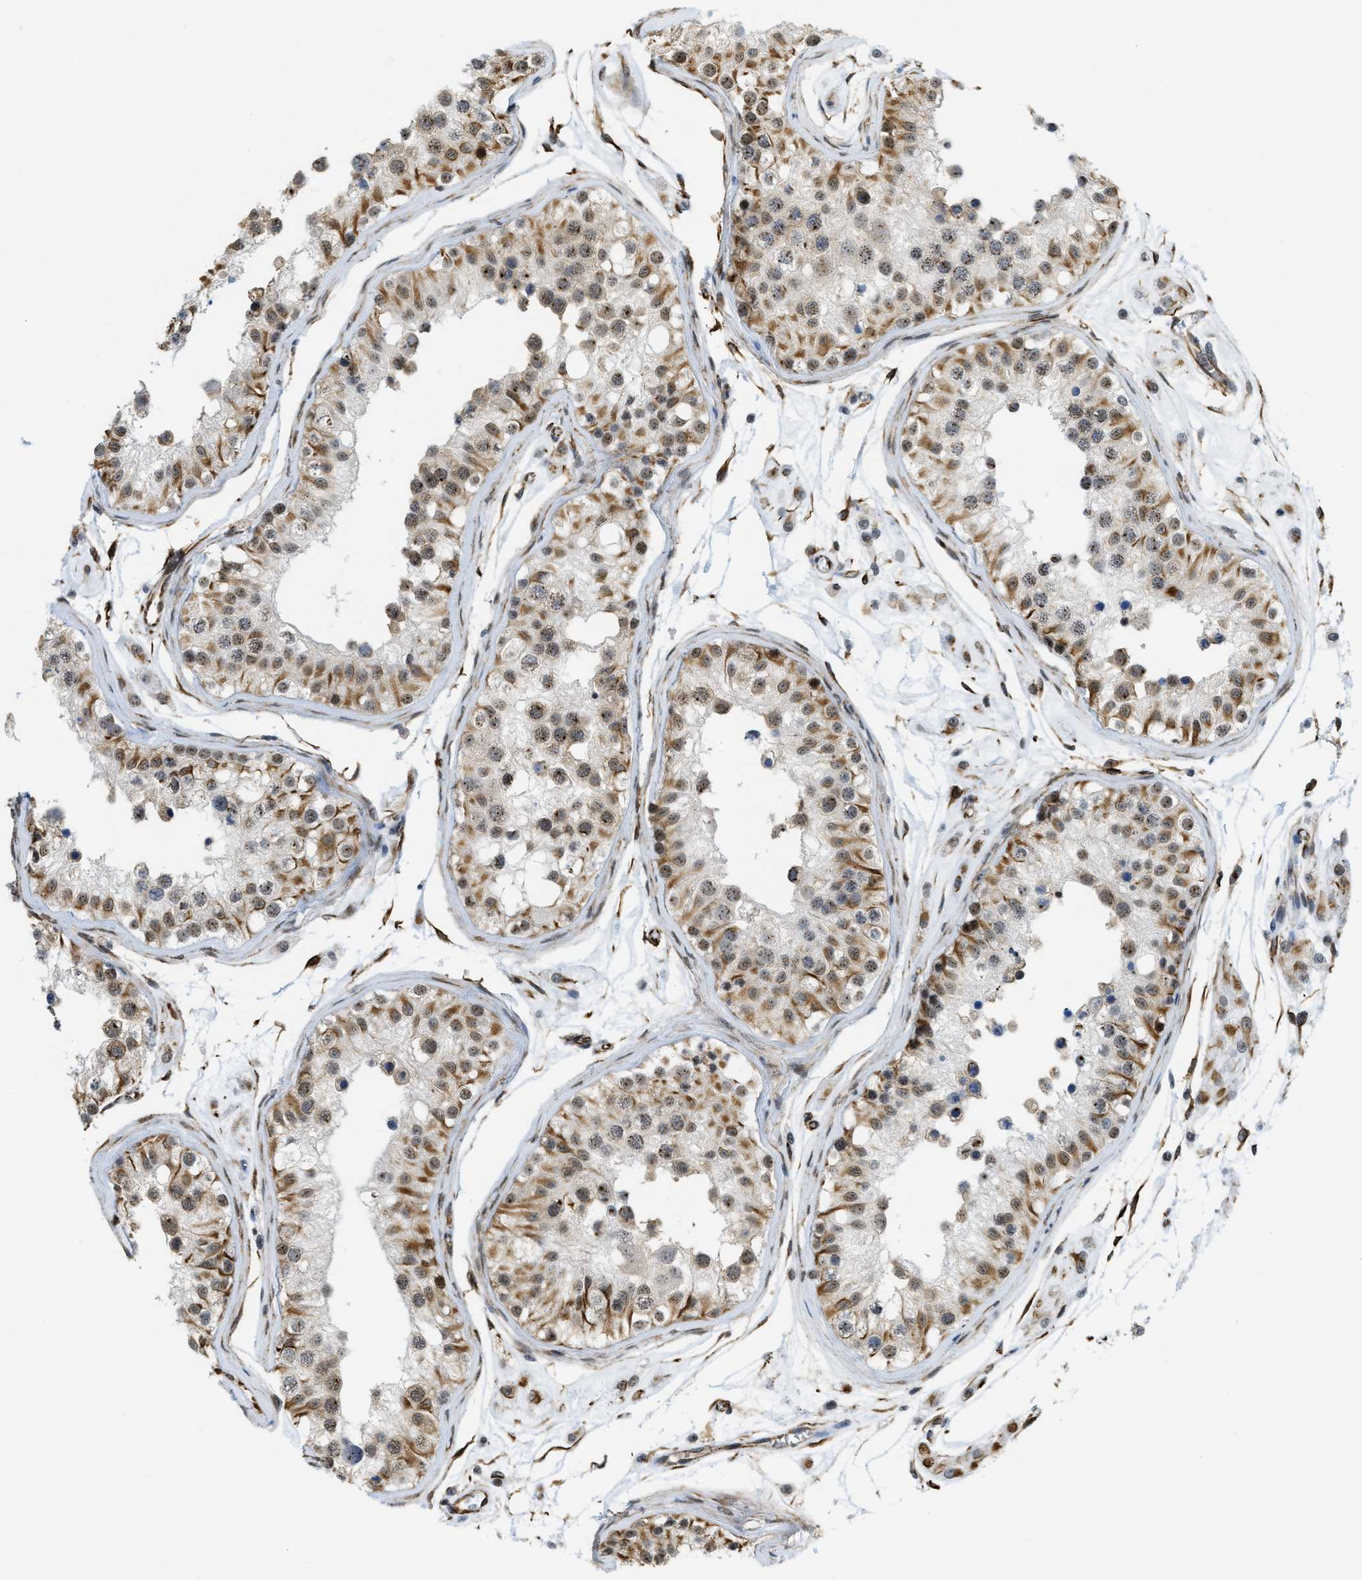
{"staining": {"intensity": "moderate", "quantity": "25%-75%", "location": "cytoplasmic/membranous,nuclear"}, "tissue": "testis", "cell_type": "Cells in seminiferous ducts", "image_type": "normal", "snomed": [{"axis": "morphology", "description": "Normal tissue, NOS"}, {"axis": "morphology", "description": "Adenocarcinoma, metastatic, NOS"}, {"axis": "topography", "description": "Testis"}], "caption": "Protein expression analysis of unremarkable human testis reveals moderate cytoplasmic/membranous,nuclear positivity in approximately 25%-75% of cells in seminiferous ducts.", "gene": "LRRC8B", "patient": {"sex": "male", "age": 26}}